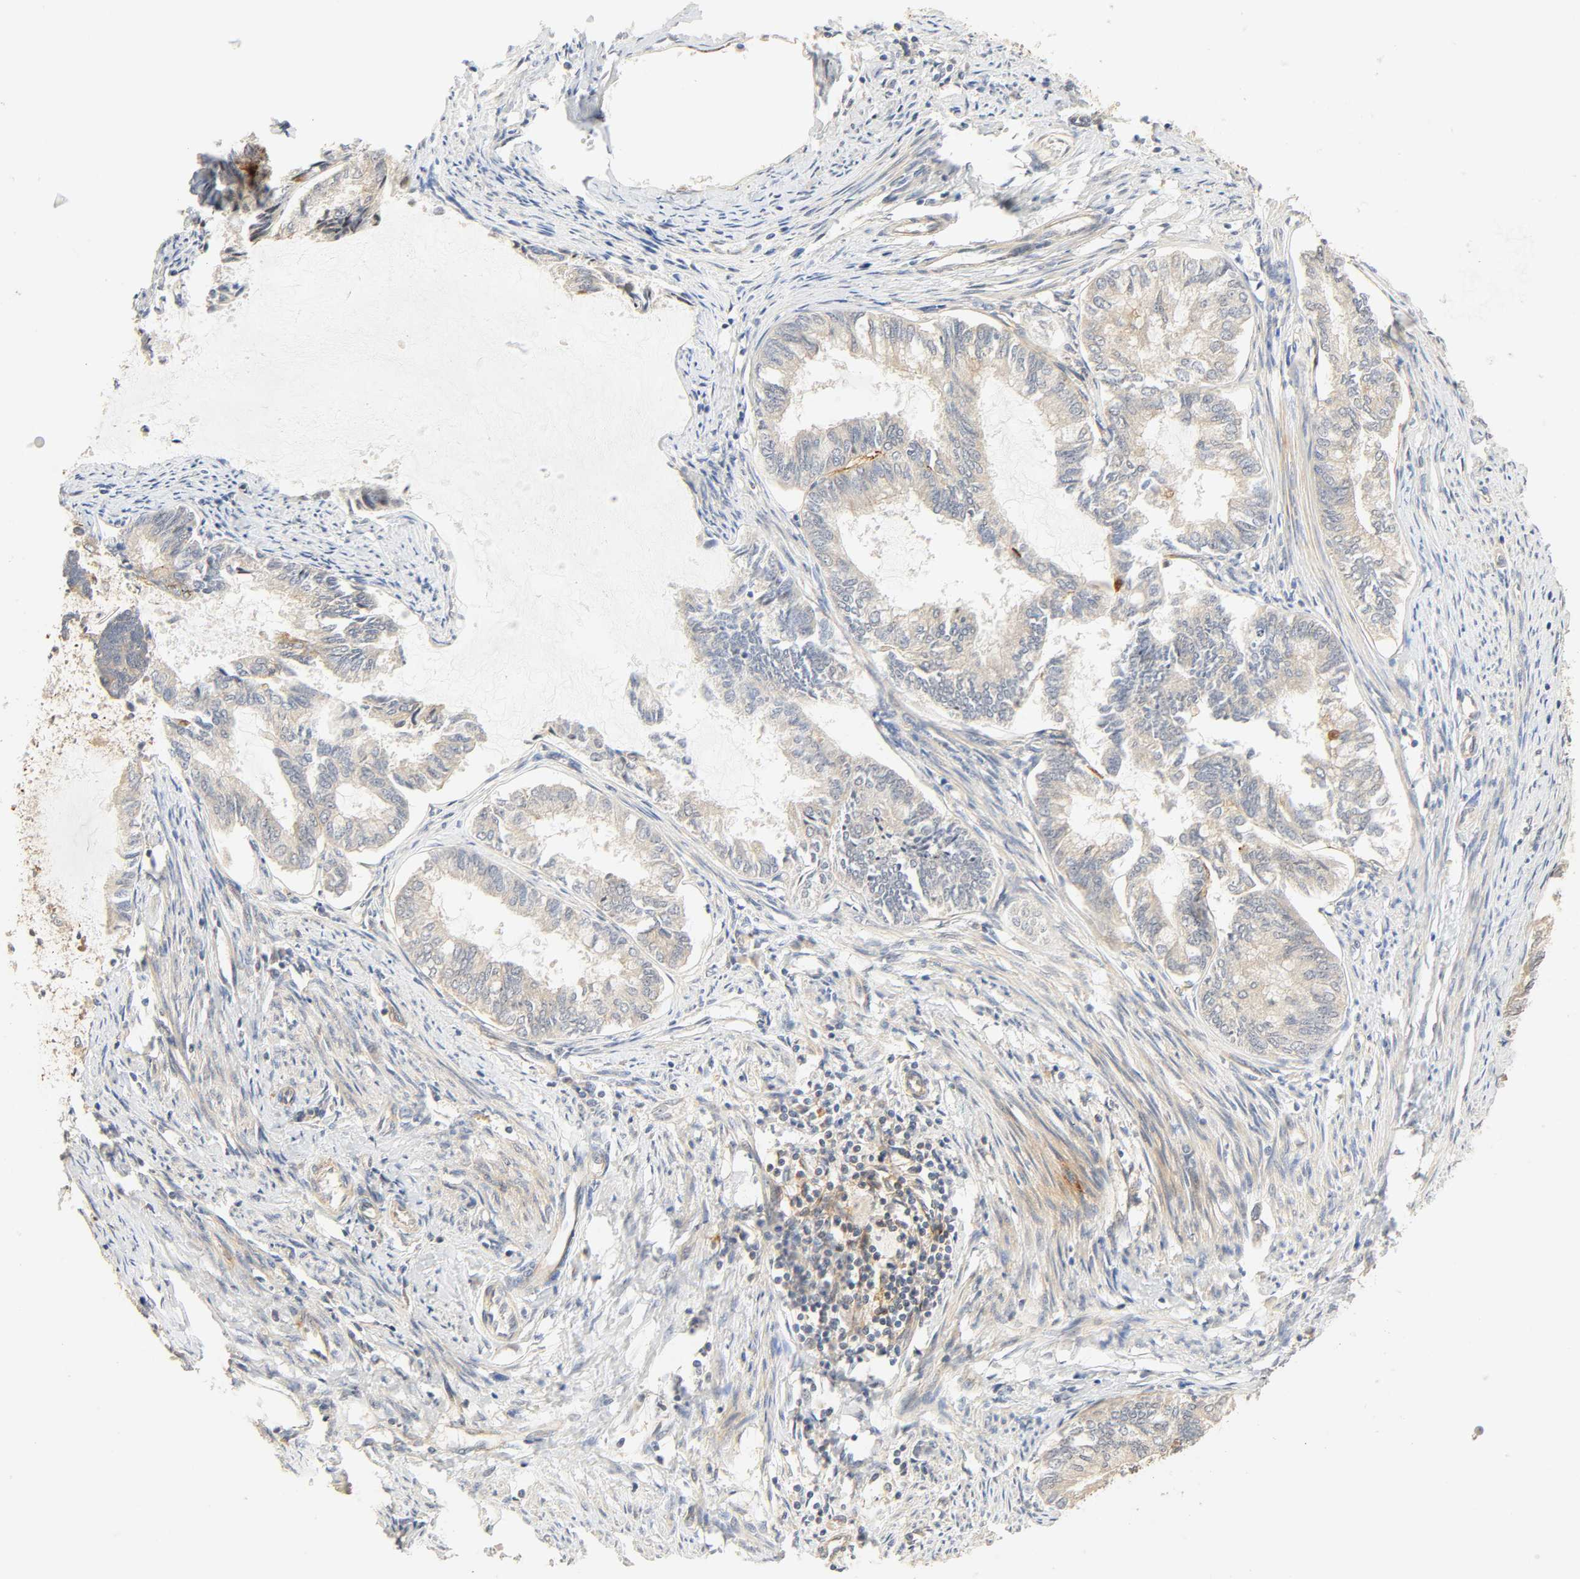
{"staining": {"intensity": "weak", "quantity": "25%-75%", "location": "cytoplasmic/membranous"}, "tissue": "endometrial cancer", "cell_type": "Tumor cells", "image_type": "cancer", "snomed": [{"axis": "morphology", "description": "Adenocarcinoma, NOS"}, {"axis": "topography", "description": "Endometrium"}], "caption": "Endometrial cancer (adenocarcinoma) stained with a protein marker demonstrates weak staining in tumor cells.", "gene": "CACNA1G", "patient": {"sex": "female", "age": 86}}